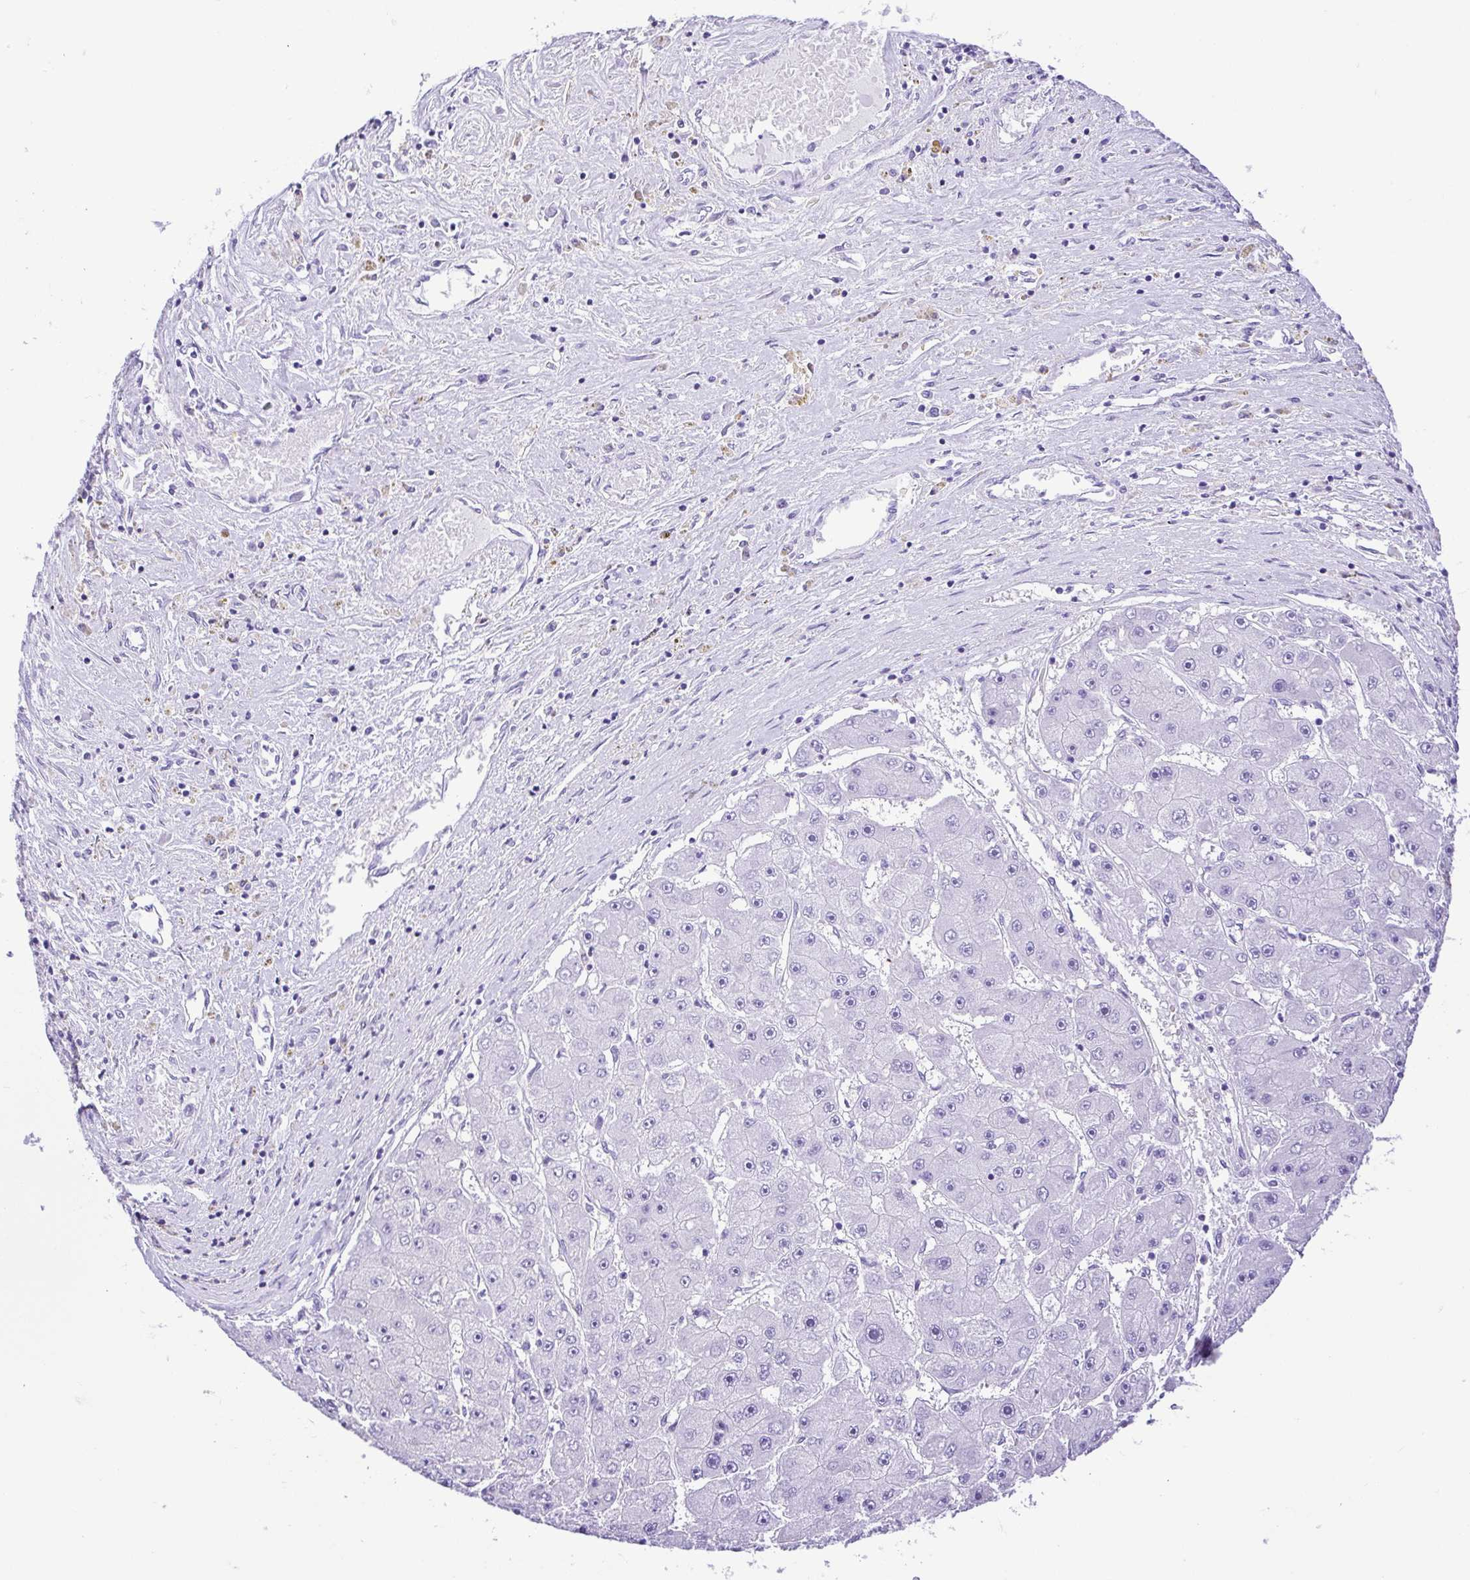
{"staining": {"intensity": "negative", "quantity": "none", "location": "none"}, "tissue": "liver cancer", "cell_type": "Tumor cells", "image_type": "cancer", "snomed": [{"axis": "morphology", "description": "Carcinoma, Hepatocellular, NOS"}, {"axis": "topography", "description": "Liver"}], "caption": "DAB immunohistochemical staining of human liver cancer (hepatocellular carcinoma) demonstrates no significant expression in tumor cells.", "gene": "CDSN", "patient": {"sex": "female", "age": 61}}